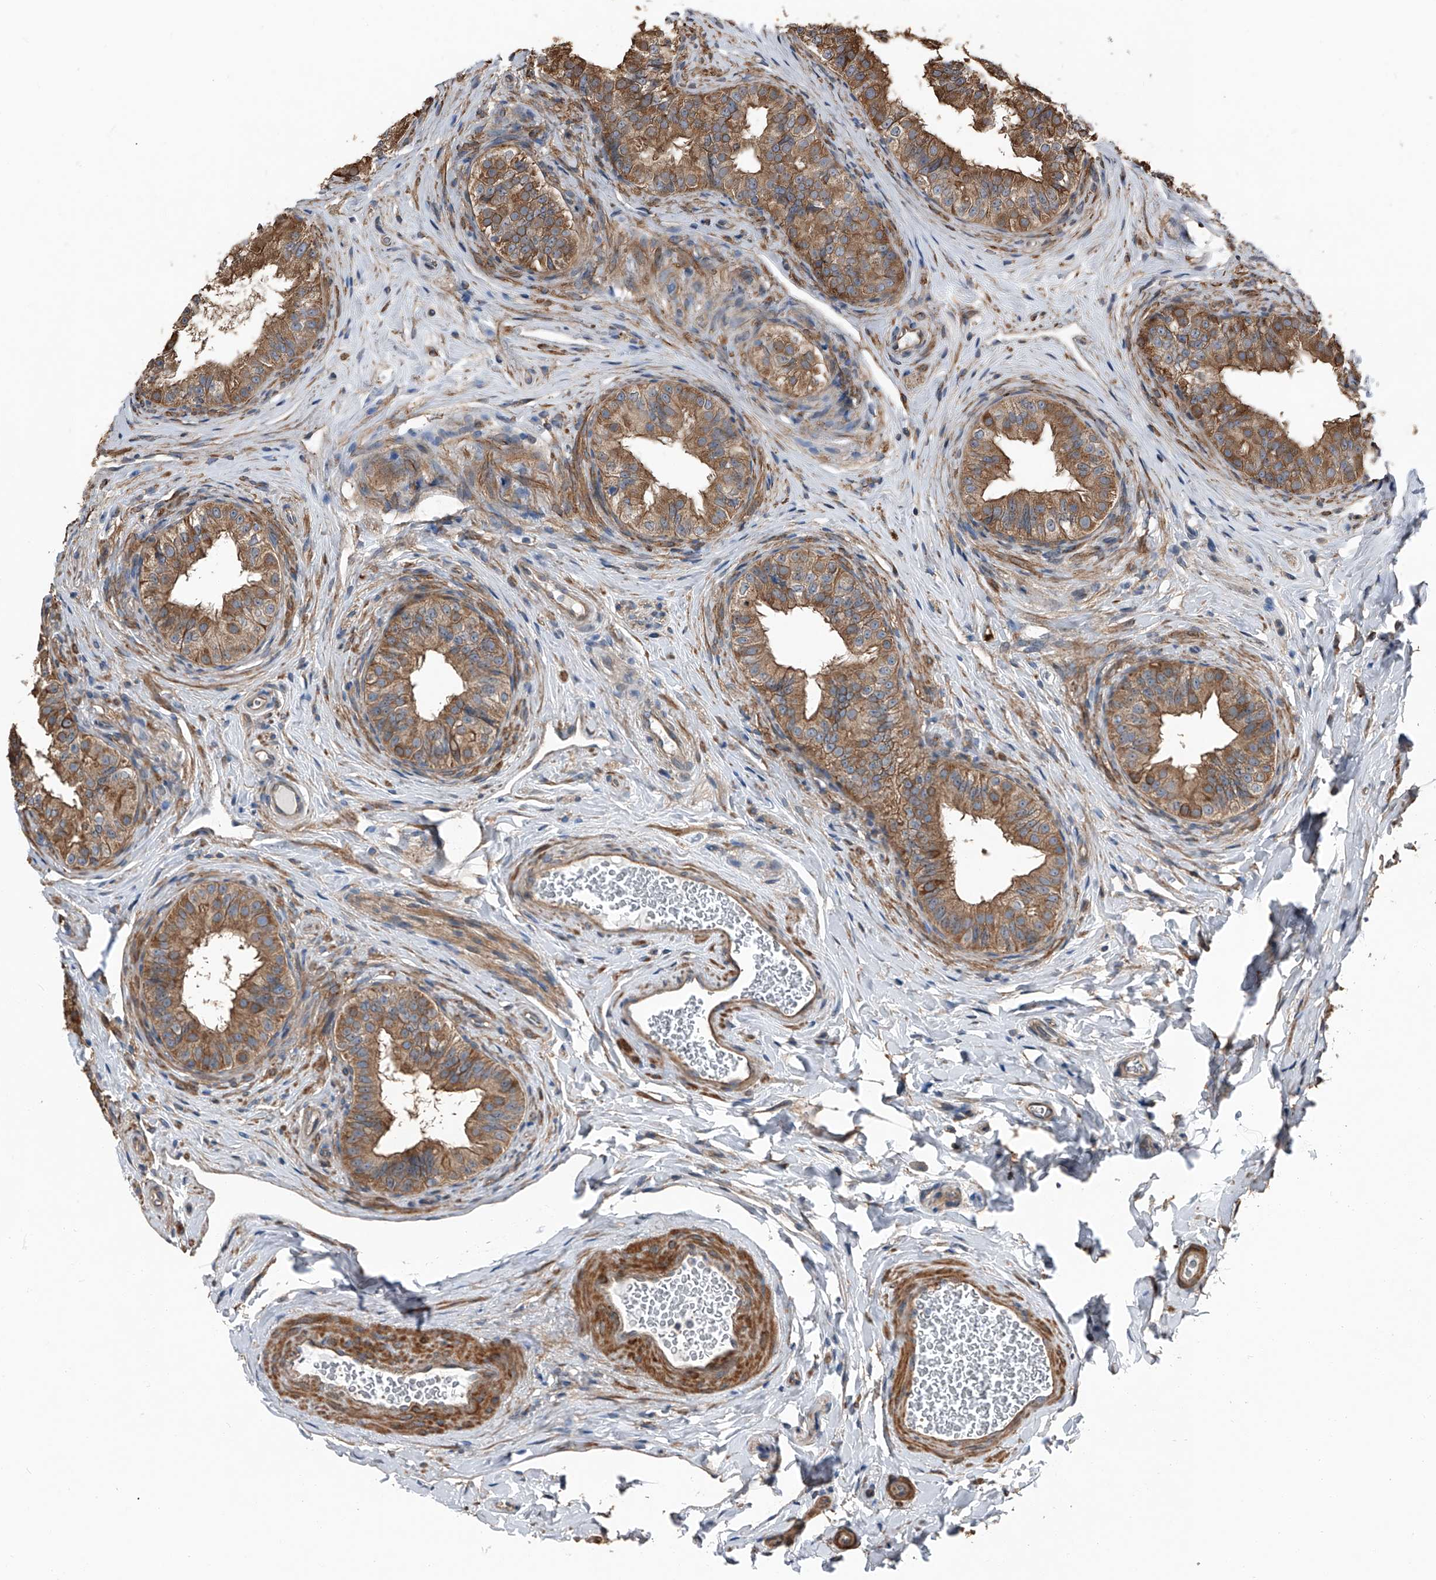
{"staining": {"intensity": "moderate", "quantity": ">75%", "location": "cytoplasmic/membranous"}, "tissue": "epididymis", "cell_type": "Glandular cells", "image_type": "normal", "snomed": [{"axis": "morphology", "description": "Normal tissue, NOS"}, {"axis": "topography", "description": "Epididymis"}], "caption": "Normal epididymis was stained to show a protein in brown. There is medium levels of moderate cytoplasmic/membranous expression in about >75% of glandular cells. The protein is stained brown, and the nuclei are stained in blue (DAB (3,3'-diaminobenzidine) IHC with brightfield microscopy, high magnification).", "gene": "KCNJ2", "patient": {"sex": "male", "age": 49}}